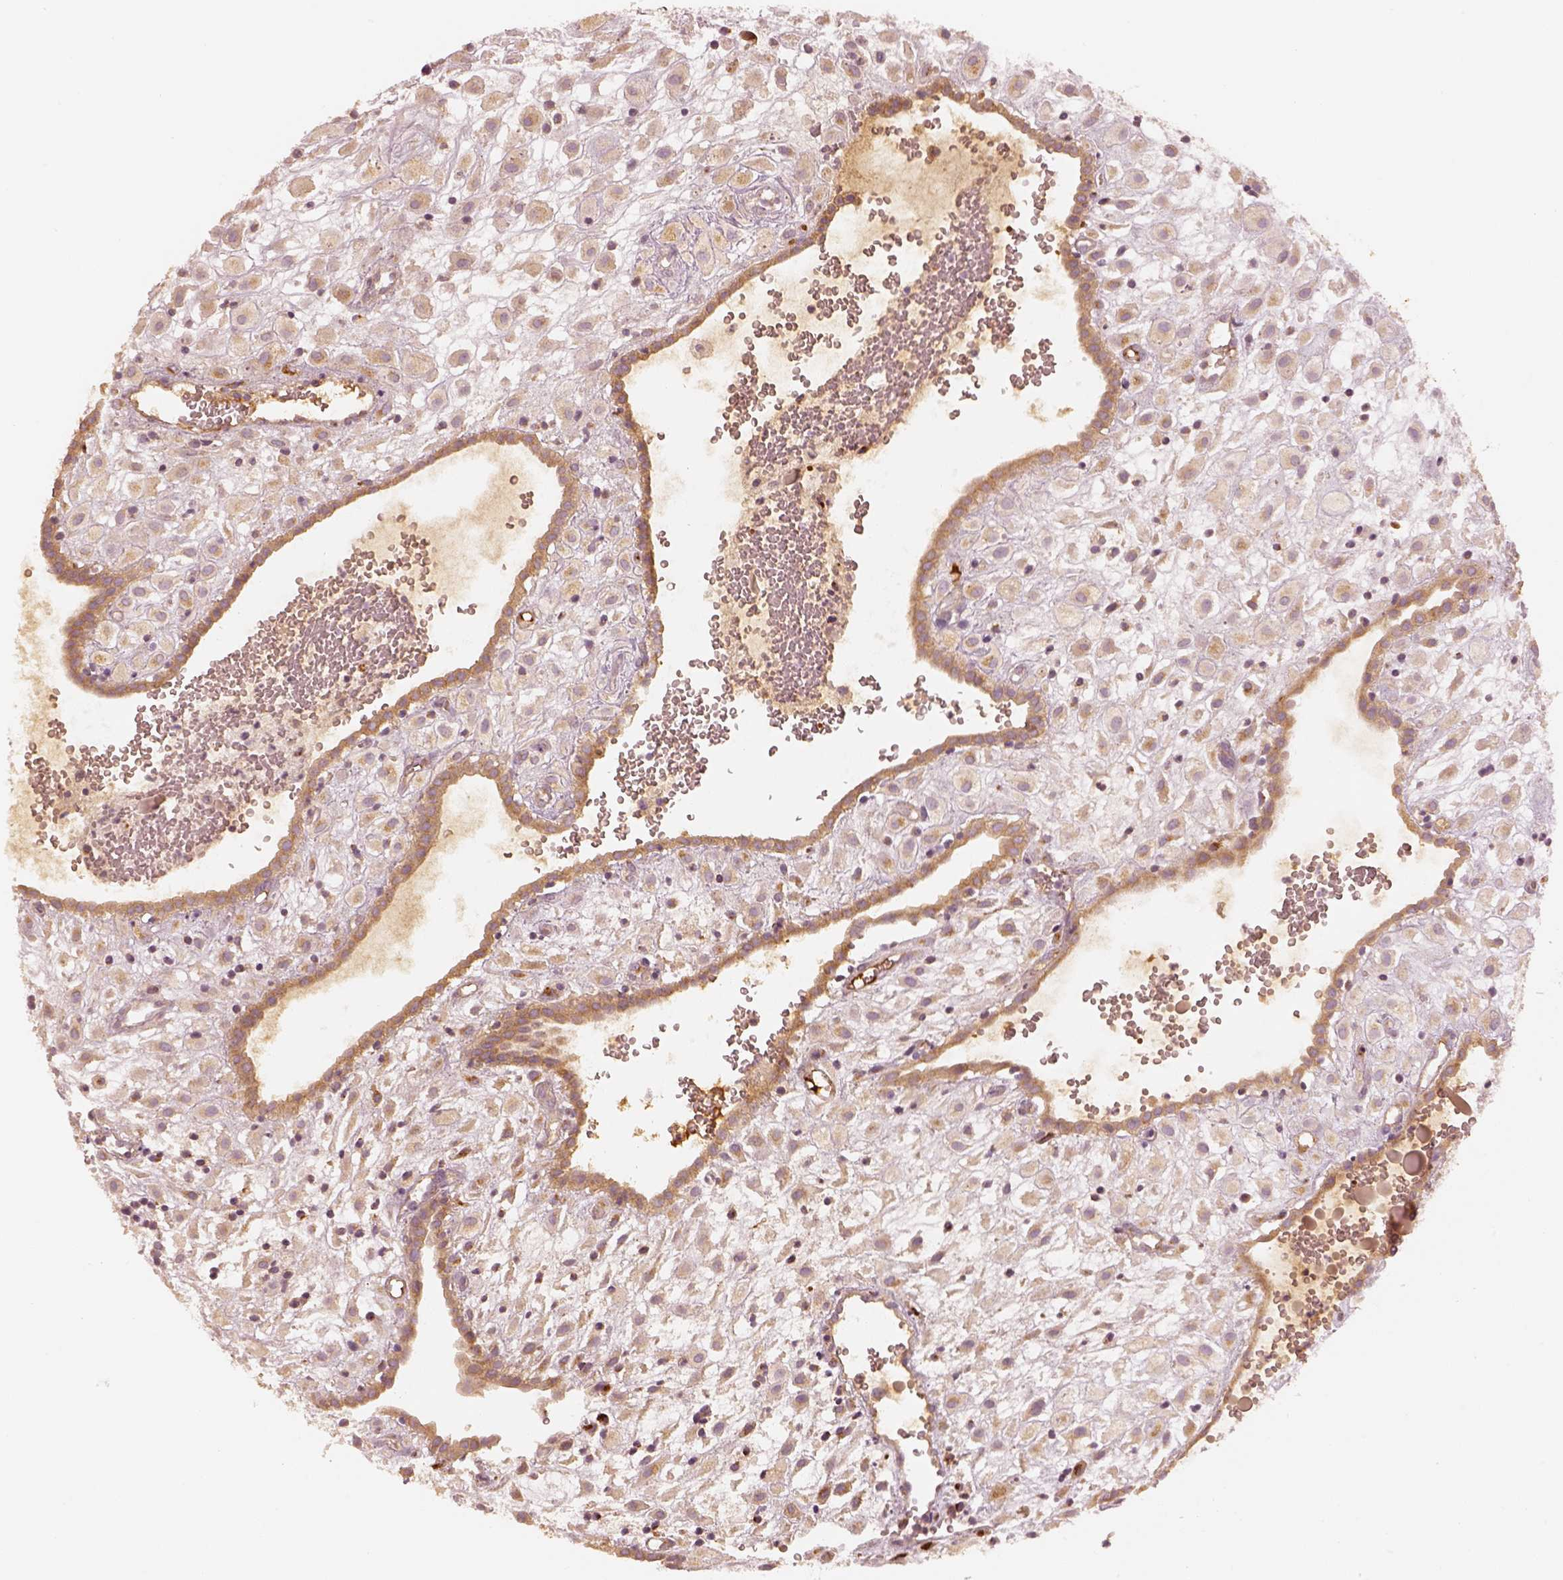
{"staining": {"intensity": "weak", "quantity": ">75%", "location": "cytoplasmic/membranous"}, "tissue": "placenta", "cell_type": "Decidual cells", "image_type": "normal", "snomed": [{"axis": "morphology", "description": "Normal tissue, NOS"}, {"axis": "topography", "description": "Placenta"}], "caption": "Immunohistochemistry micrograph of unremarkable human placenta stained for a protein (brown), which demonstrates low levels of weak cytoplasmic/membranous expression in about >75% of decidual cells.", "gene": "GORASP2", "patient": {"sex": "female", "age": 24}}